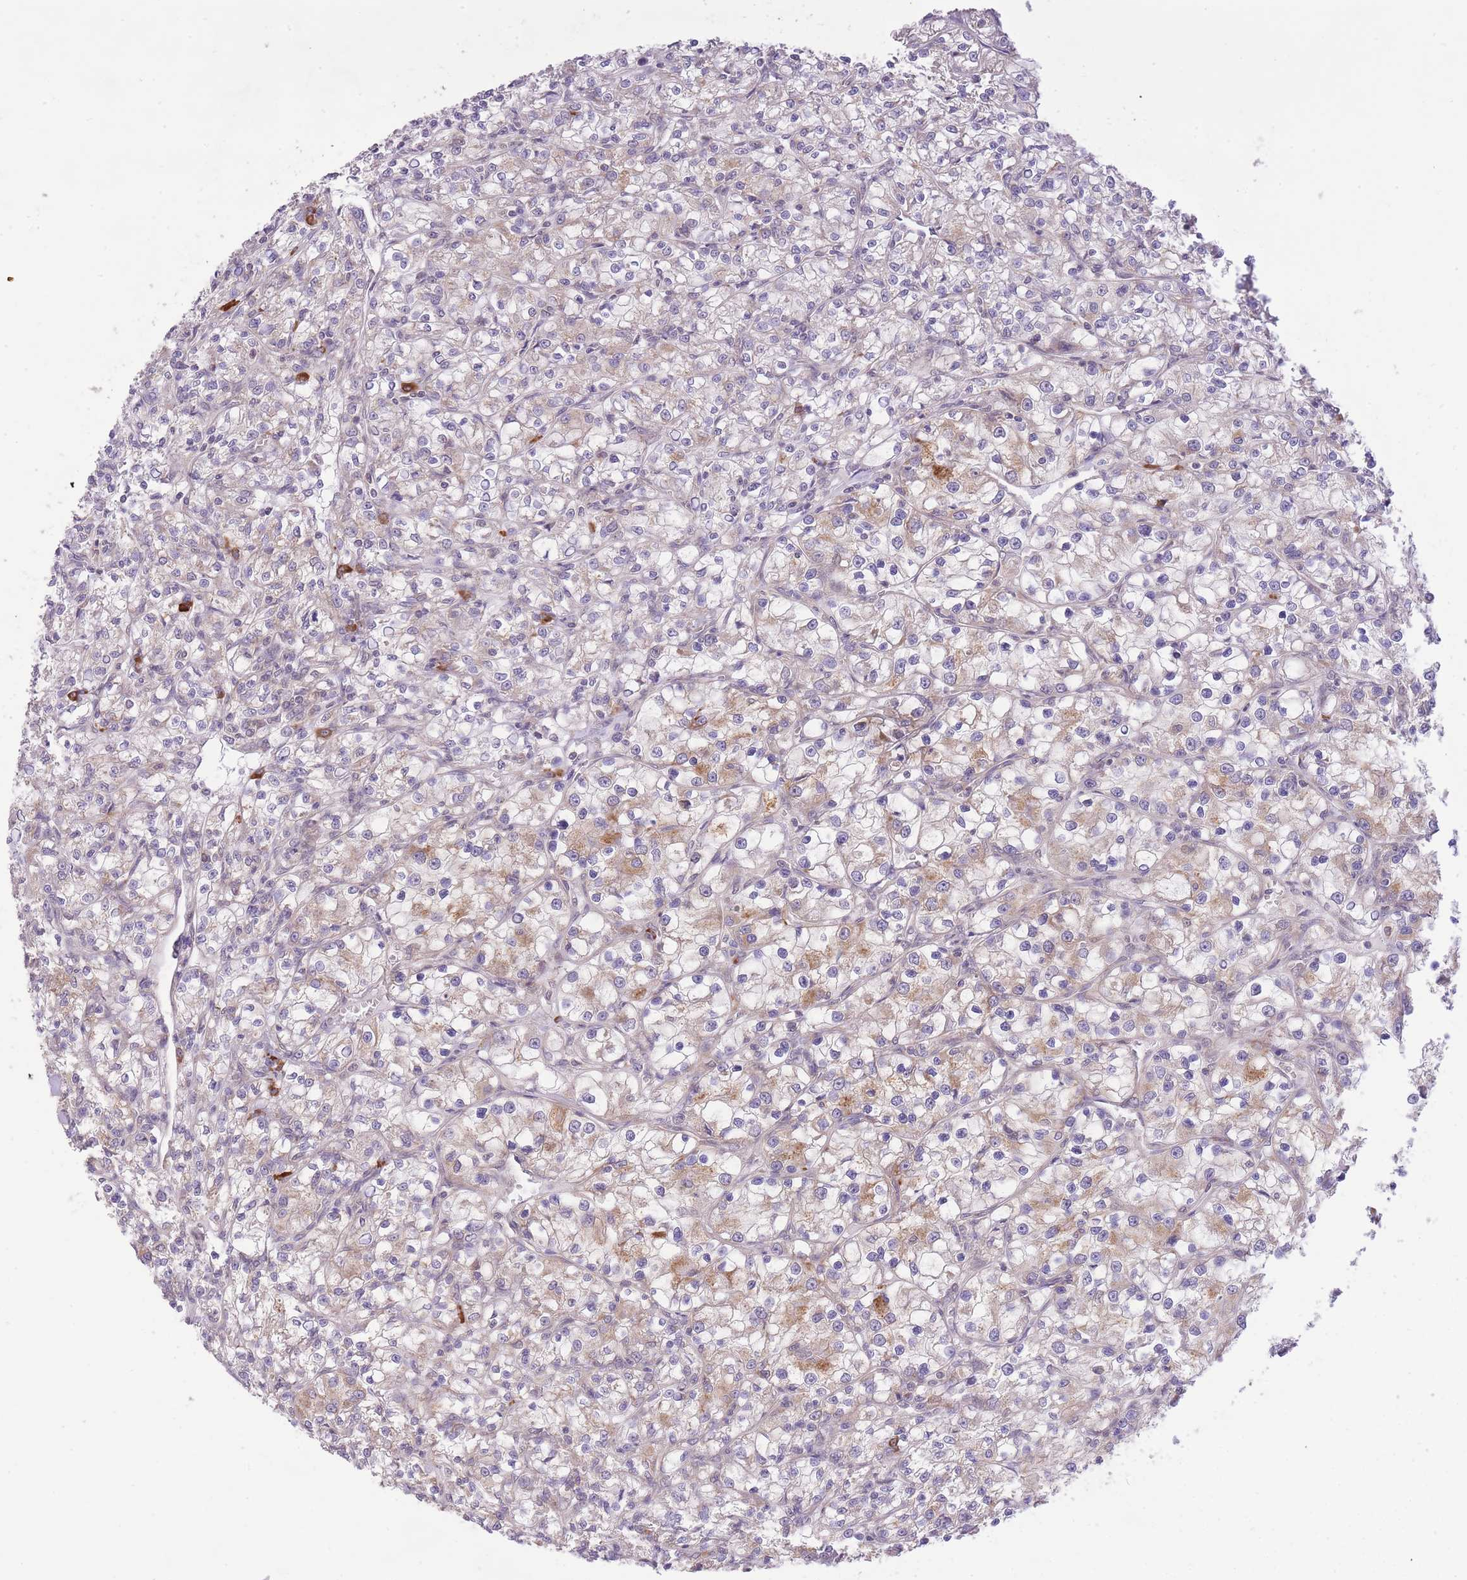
{"staining": {"intensity": "negative", "quantity": "none", "location": "none"}, "tissue": "renal cancer", "cell_type": "Tumor cells", "image_type": "cancer", "snomed": [{"axis": "morphology", "description": "Adenocarcinoma, NOS"}, {"axis": "topography", "description": "Kidney"}], "caption": "There is no significant positivity in tumor cells of renal adenocarcinoma. (DAB (3,3'-diaminobenzidine) immunohistochemistry, high magnification).", "gene": "ELOA2", "patient": {"sex": "female", "age": 59}}